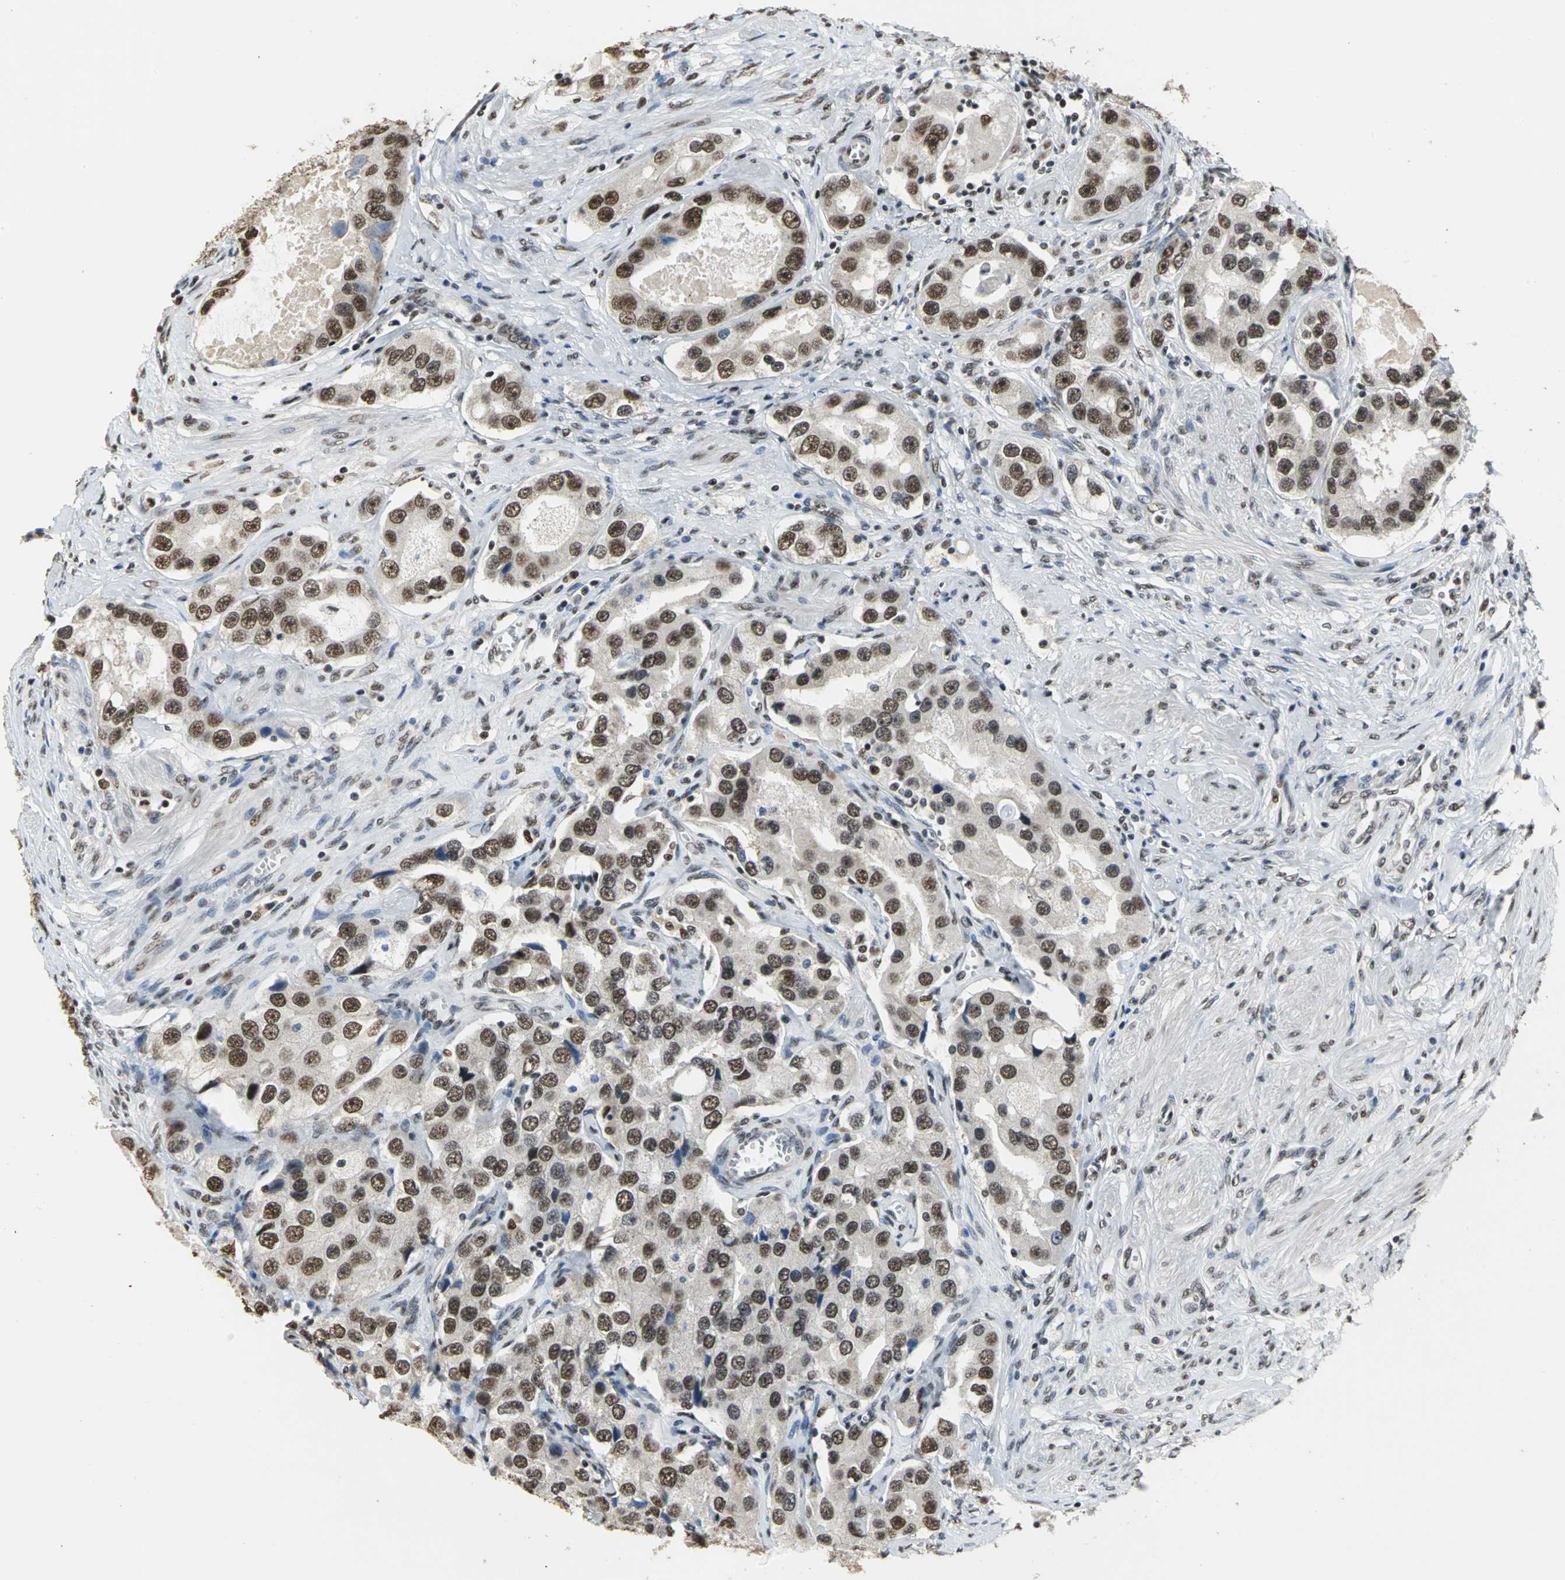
{"staining": {"intensity": "strong", "quantity": ">75%", "location": "nuclear"}, "tissue": "prostate cancer", "cell_type": "Tumor cells", "image_type": "cancer", "snomed": [{"axis": "morphology", "description": "Adenocarcinoma, High grade"}, {"axis": "topography", "description": "Prostate"}], "caption": "High-grade adenocarcinoma (prostate) stained with a brown dye exhibits strong nuclear positive staining in approximately >75% of tumor cells.", "gene": "CCDC88C", "patient": {"sex": "male", "age": 63}}